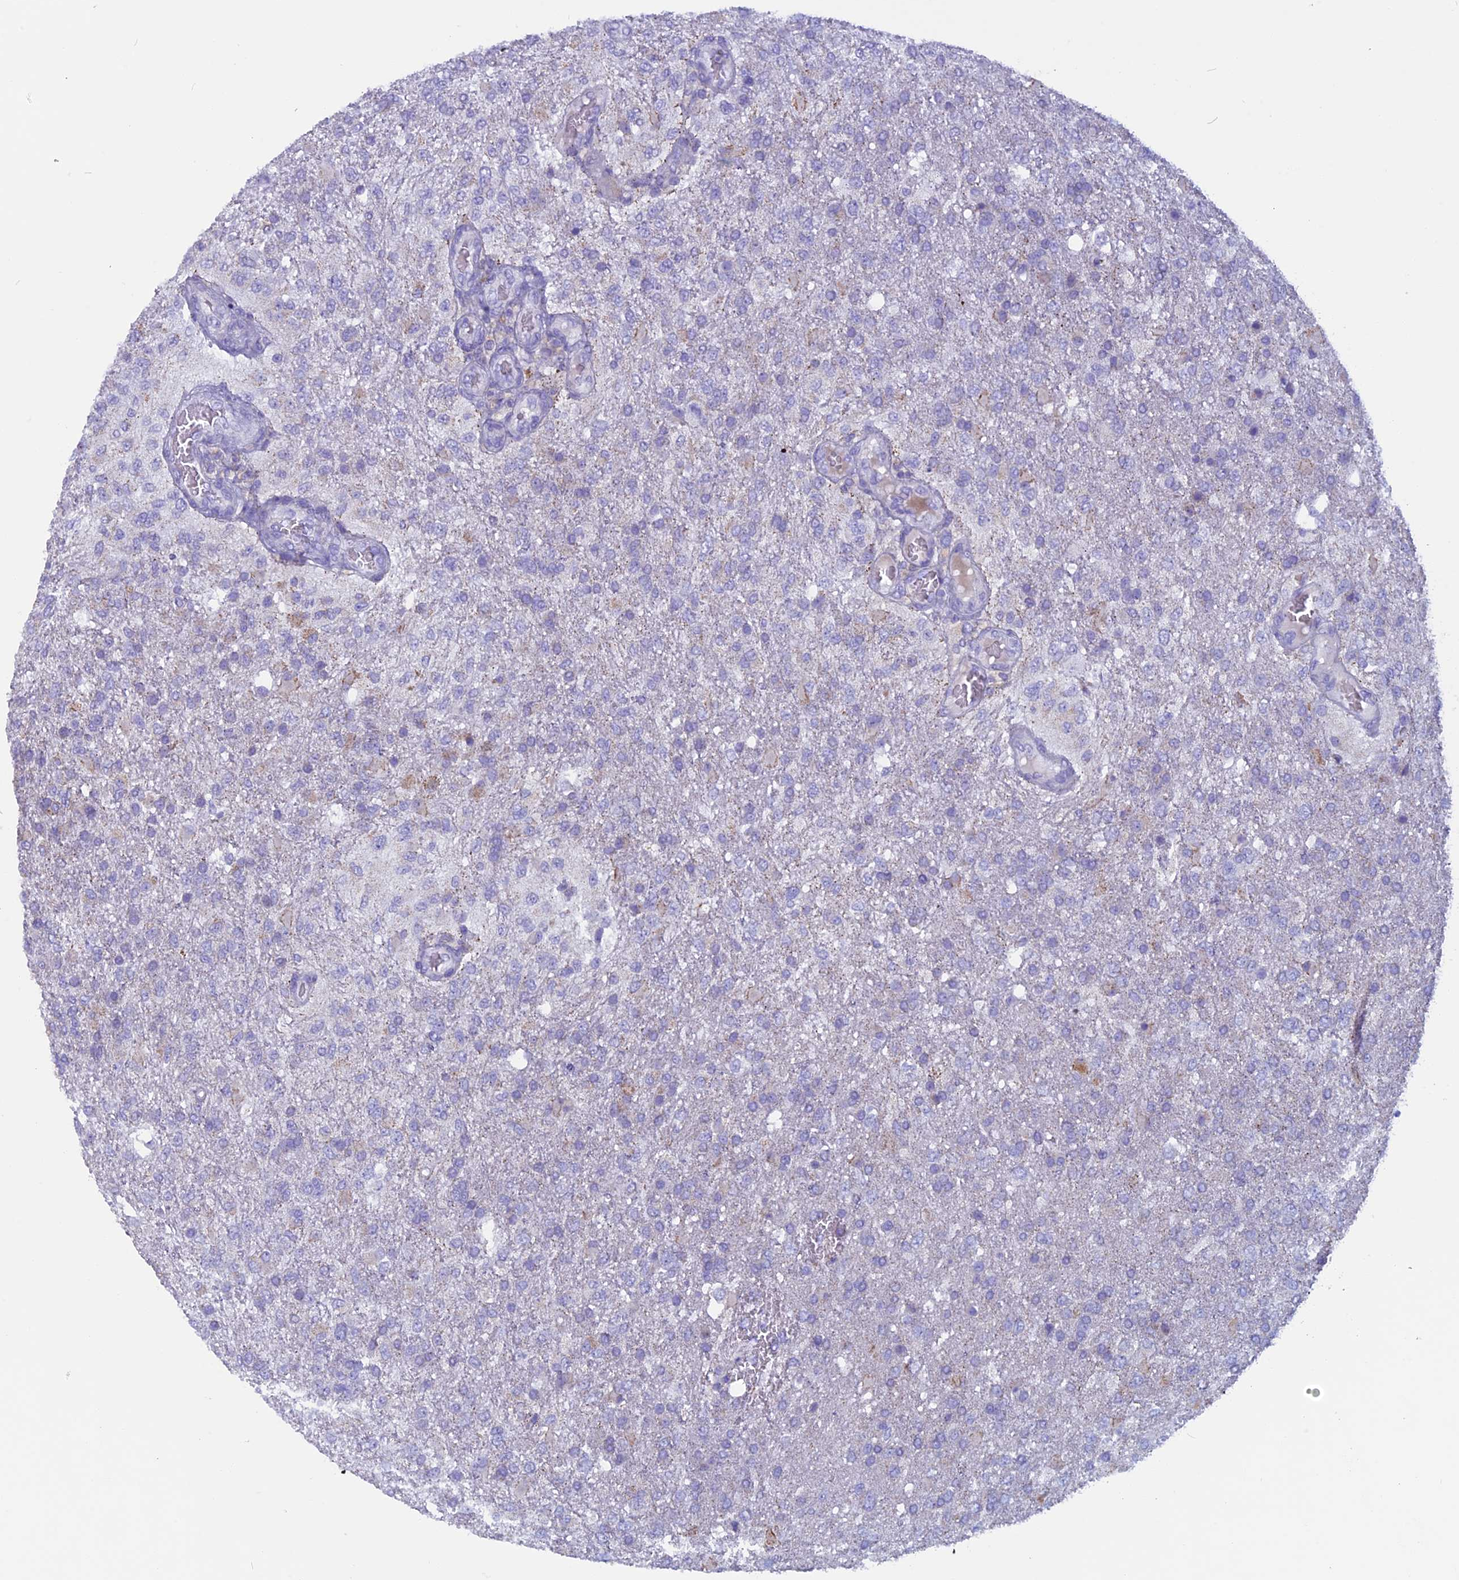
{"staining": {"intensity": "moderate", "quantity": "<25%", "location": "cytoplasmic/membranous"}, "tissue": "glioma", "cell_type": "Tumor cells", "image_type": "cancer", "snomed": [{"axis": "morphology", "description": "Glioma, malignant, High grade"}, {"axis": "topography", "description": "Brain"}], "caption": "Immunohistochemical staining of human malignant high-grade glioma exhibits low levels of moderate cytoplasmic/membranous protein positivity in approximately <25% of tumor cells. The protein of interest is shown in brown color, while the nuclei are stained blue.", "gene": "ZNF563", "patient": {"sex": "female", "age": 74}}